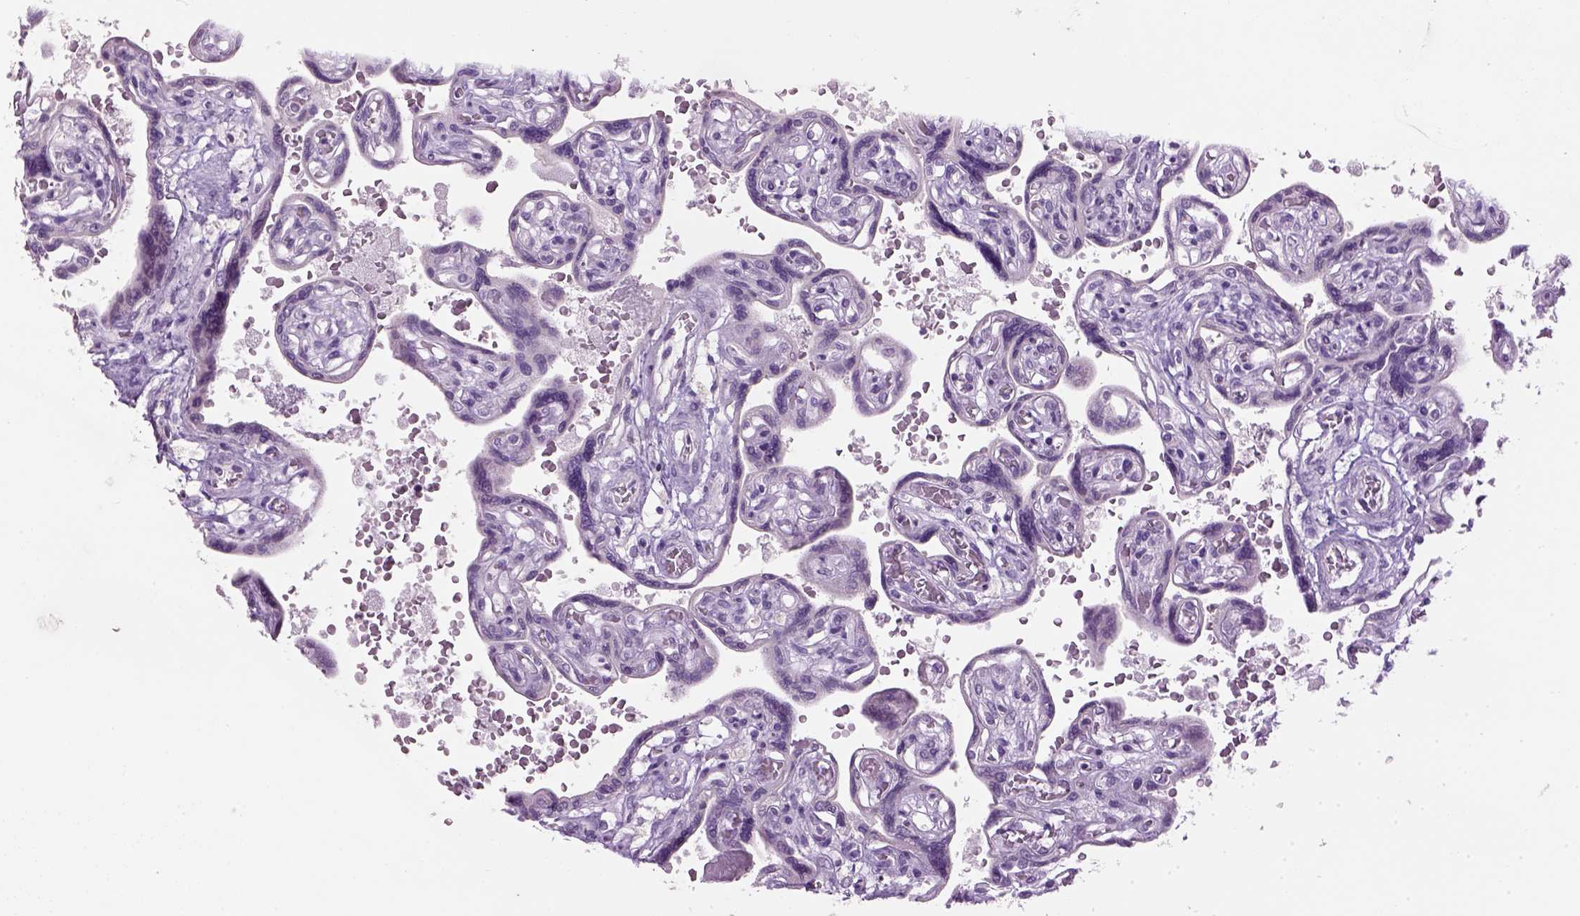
{"staining": {"intensity": "negative", "quantity": "none", "location": "none"}, "tissue": "placenta", "cell_type": "Decidual cells", "image_type": "normal", "snomed": [{"axis": "morphology", "description": "Normal tissue, NOS"}, {"axis": "topography", "description": "Placenta"}], "caption": "Placenta was stained to show a protein in brown. There is no significant positivity in decidual cells. Brightfield microscopy of immunohistochemistry (IHC) stained with DAB (3,3'-diaminobenzidine) (brown) and hematoxylin (blue), captured at high magnification.", "gene": "GABRB2", "patient": {"sex": "female", "age": 32}}